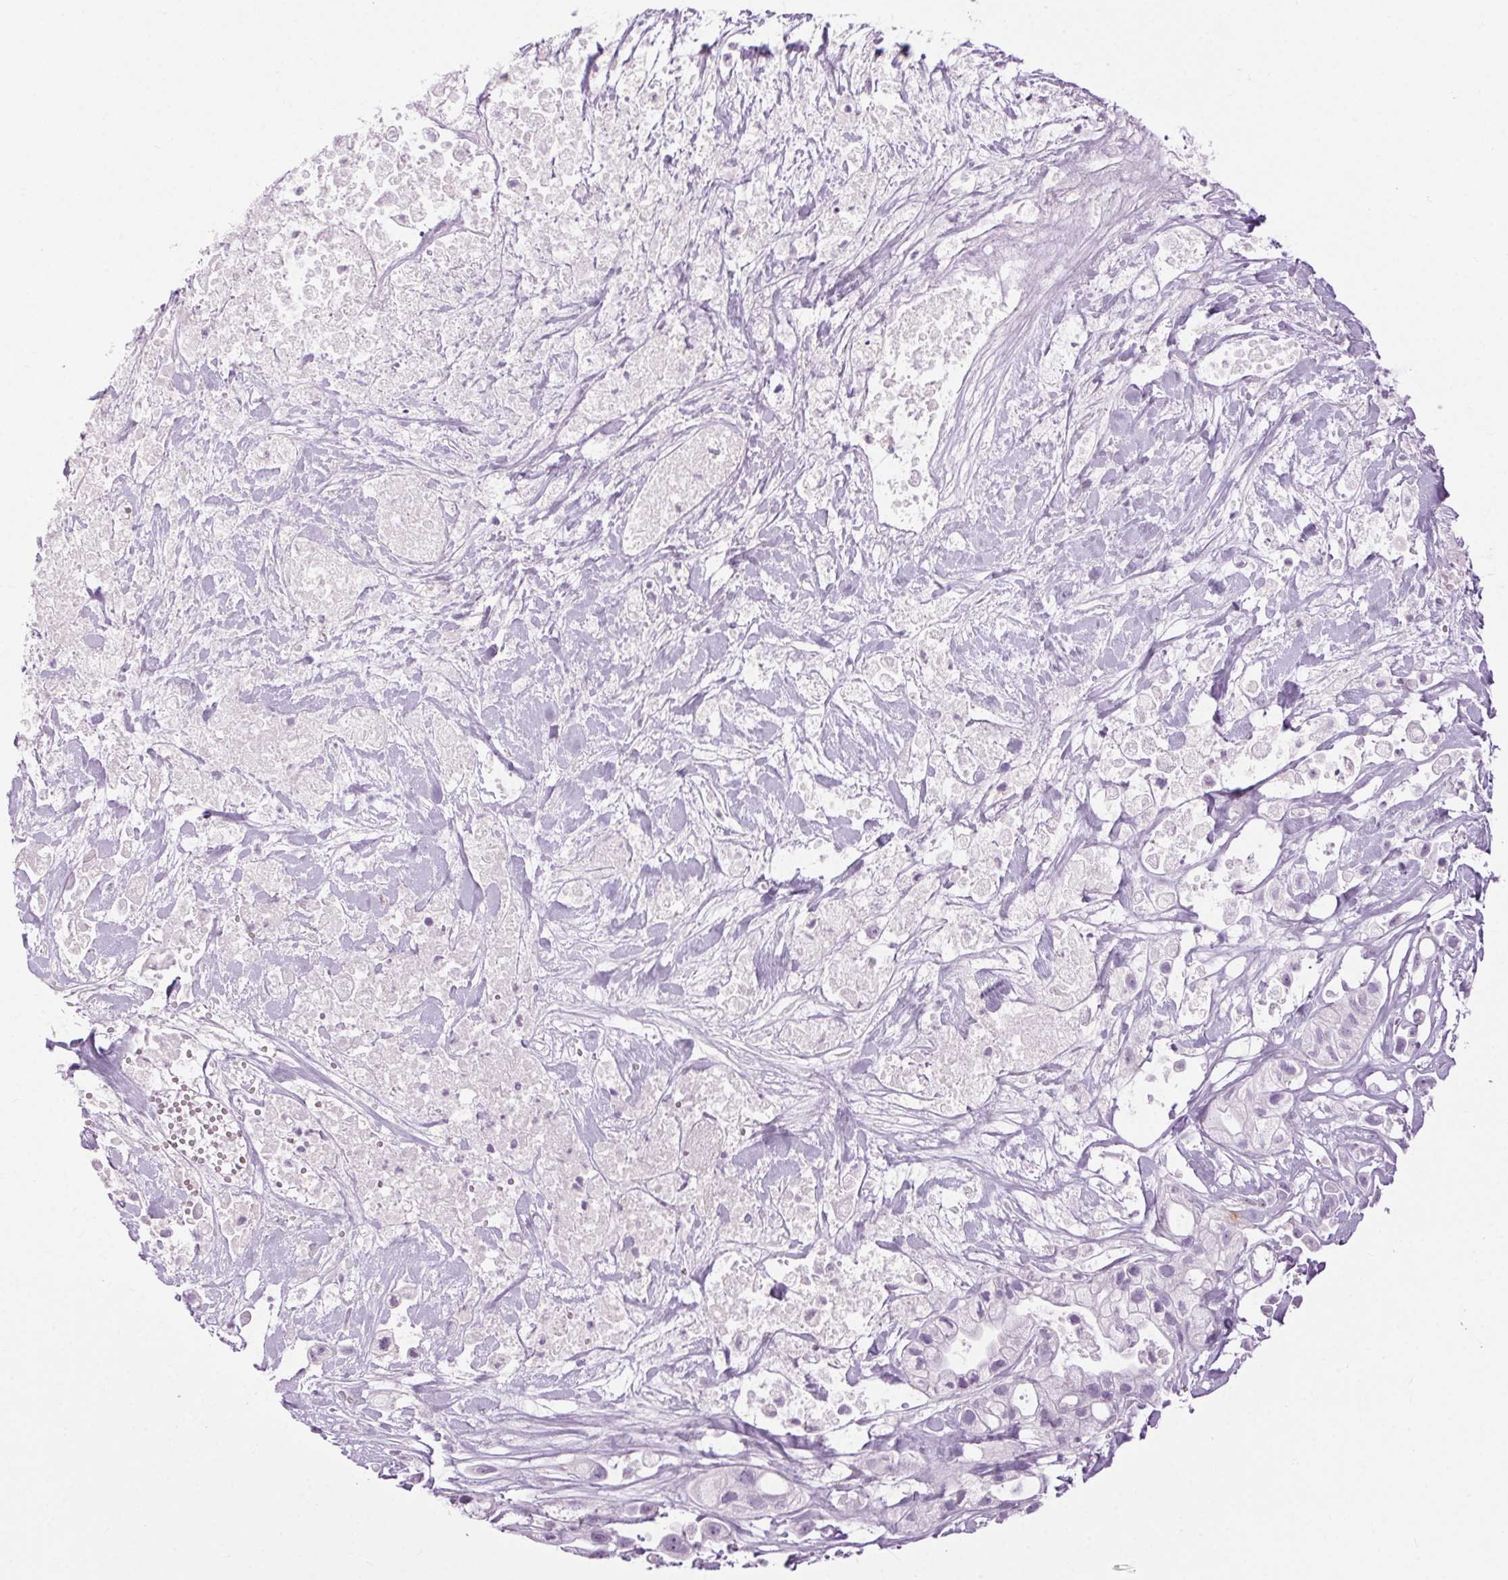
{"staining": {"intensity": "negative", "quantity": "none", "location": "none"}, "tissue": "pancreatic cancer", "cell_type": "Tumor cells", "image_type": "cancer", "snomed": [{"axis": "morphology", "description": "Adenocarcinoma, NOS"}, {"axis": "topography", "description": "Pancreas"}], "caption": "Immunohistochemistry (IHC) micrograph of pancreatic cancer stained for a protein (brown), which demonstrates no positivity in tumor cells.", "gene": "BEND2", "patient": {"sex": "male", "age": 44}}